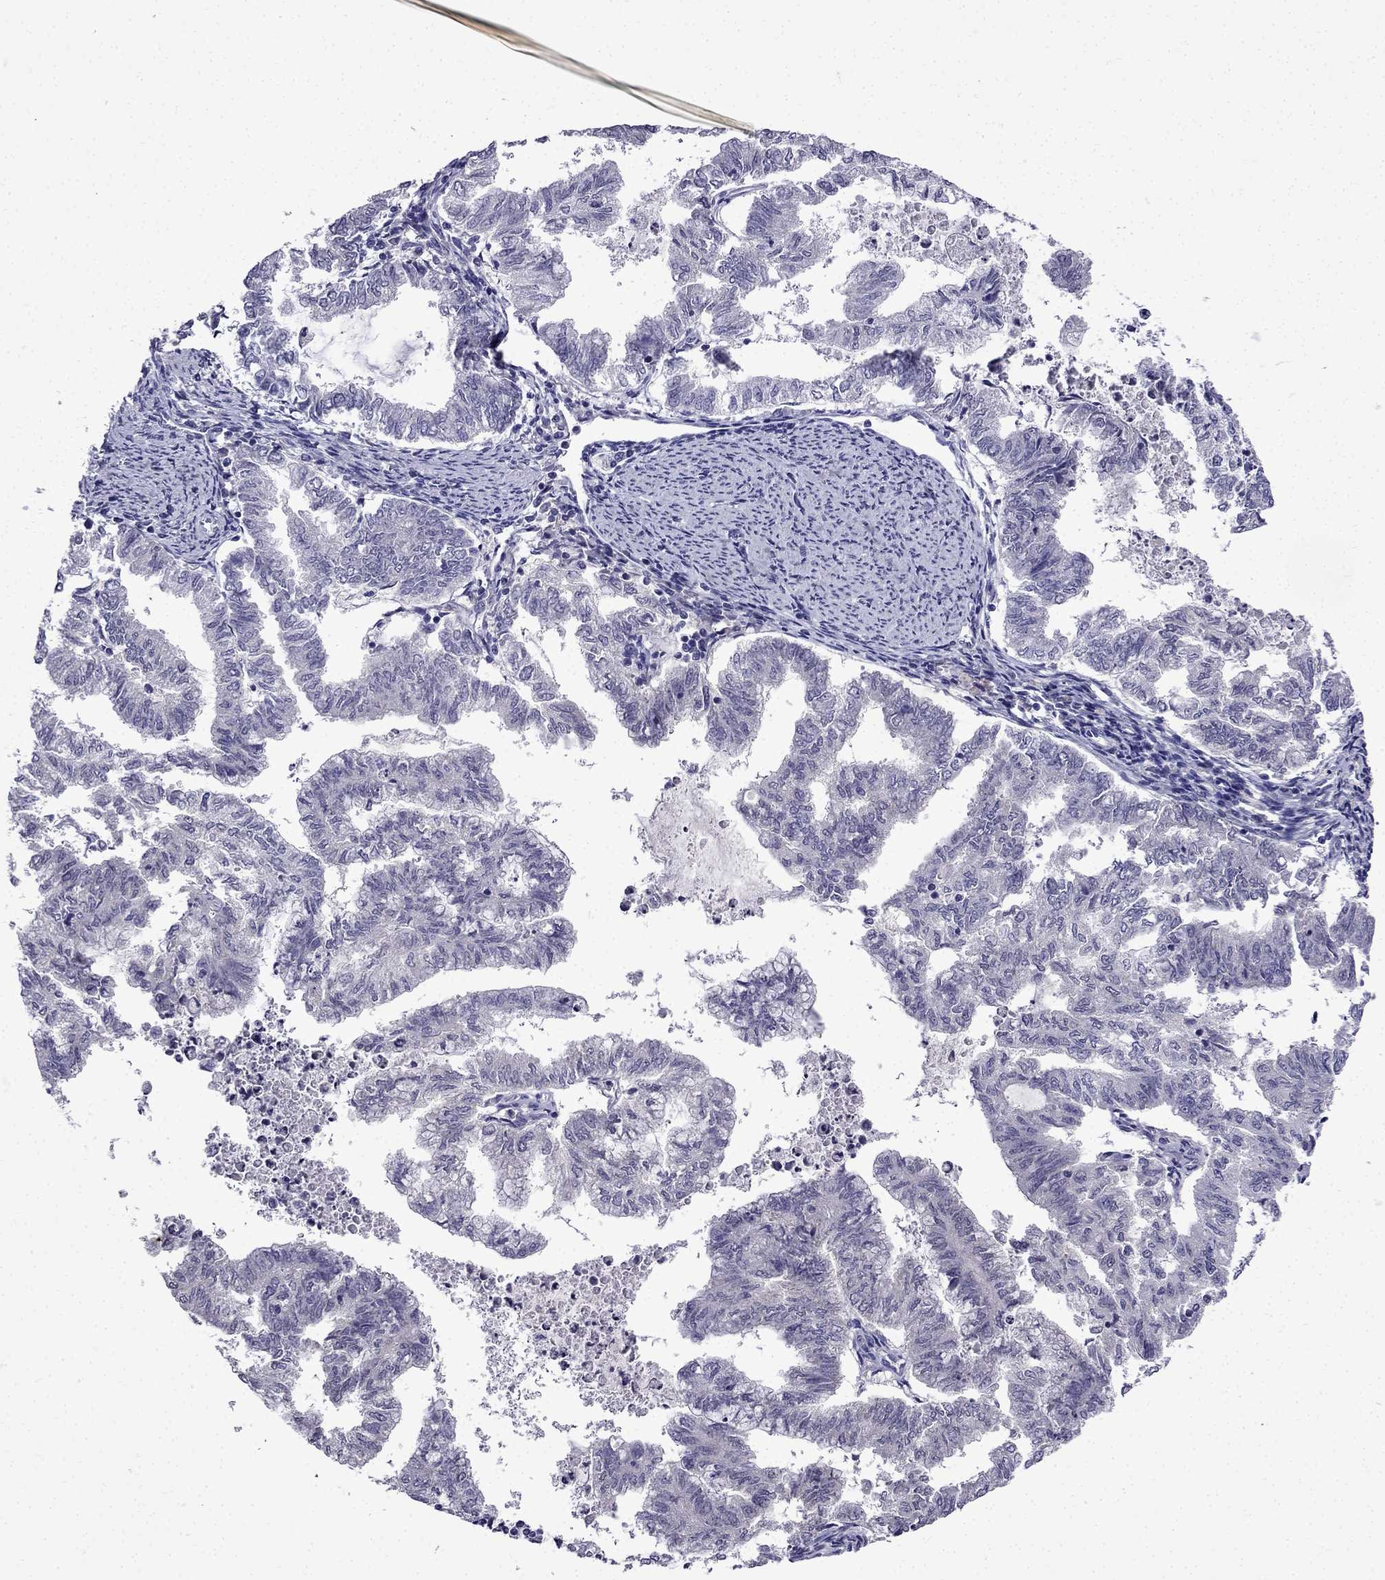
{"staining": {"intensity": "negative", "quantity": "none", "location": "none"}, "tissue": "endometrial cancer", "cell_type": "Tumor cells", "image_type": "cancer", "snomed": [{"axis": "morphology", "description": "Adenocarcinoma, NOS"}, {"axis": "topography", "description": "Endometrium"}], "caption": "DAB immunohistochemical staining of endometrial cancer exhibits no significant expression in tumor cells.", "gene": "DNAH17", "patient": {"sex": "female", "age": 79}}